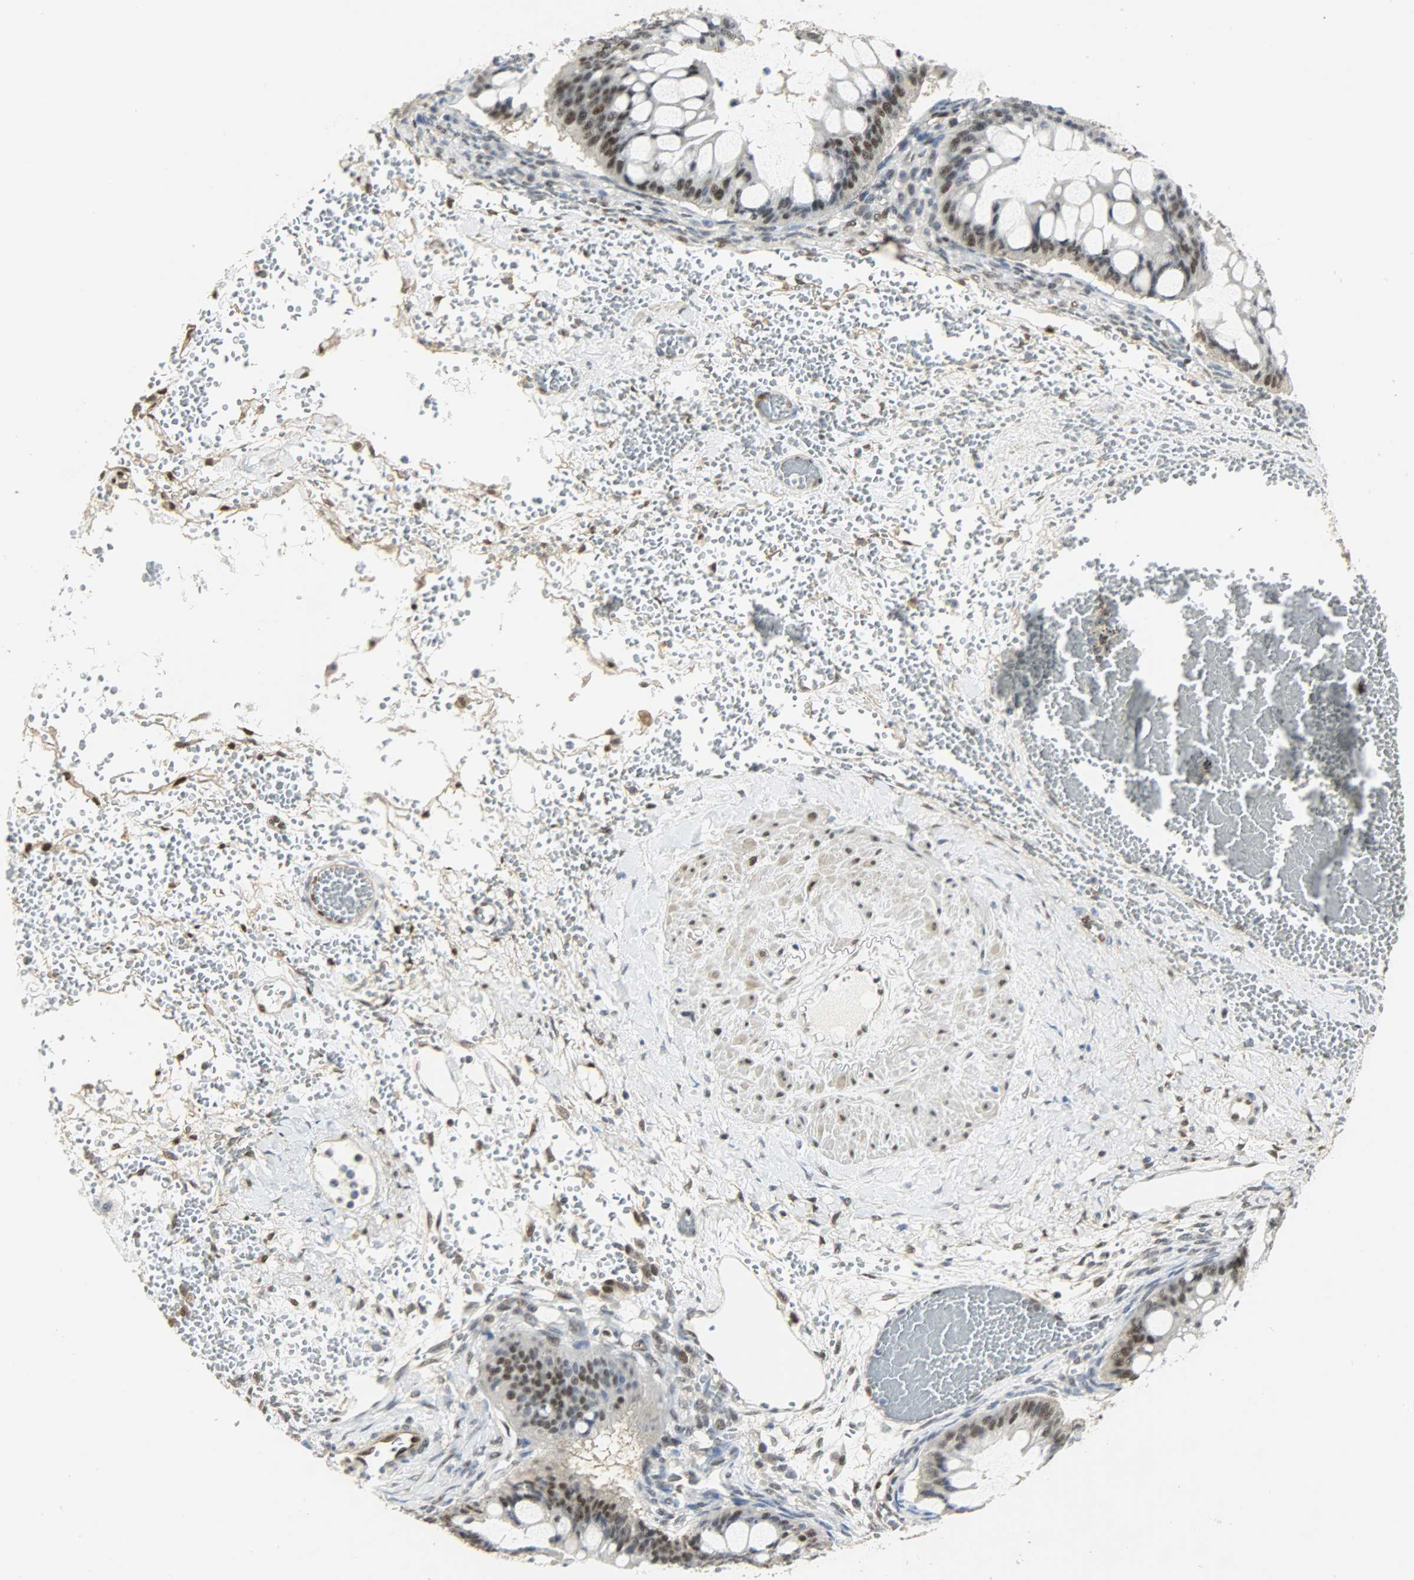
{"staining": {"intensity": "moderate", "quantity": "25%-75%", "location": "nuclear"}, "tissue": "ovarian cancer", "cell_type": "Tumor cells", "image_type": "cancer", "snomed": [{"axis": "morphology", "description": "Cystadenocarcinoma, mucinous, NOS"}, {"axis": "topography", "description": "Ovary"}], "caption": "An image of ovarian cancer (mucinous cystadenocarcinoma) stained for a protein exhibits moderate nuclear brown staining in tumor cells.", "gene": "NPEPL1", "patient": {"sex": "female", "age": 73}}